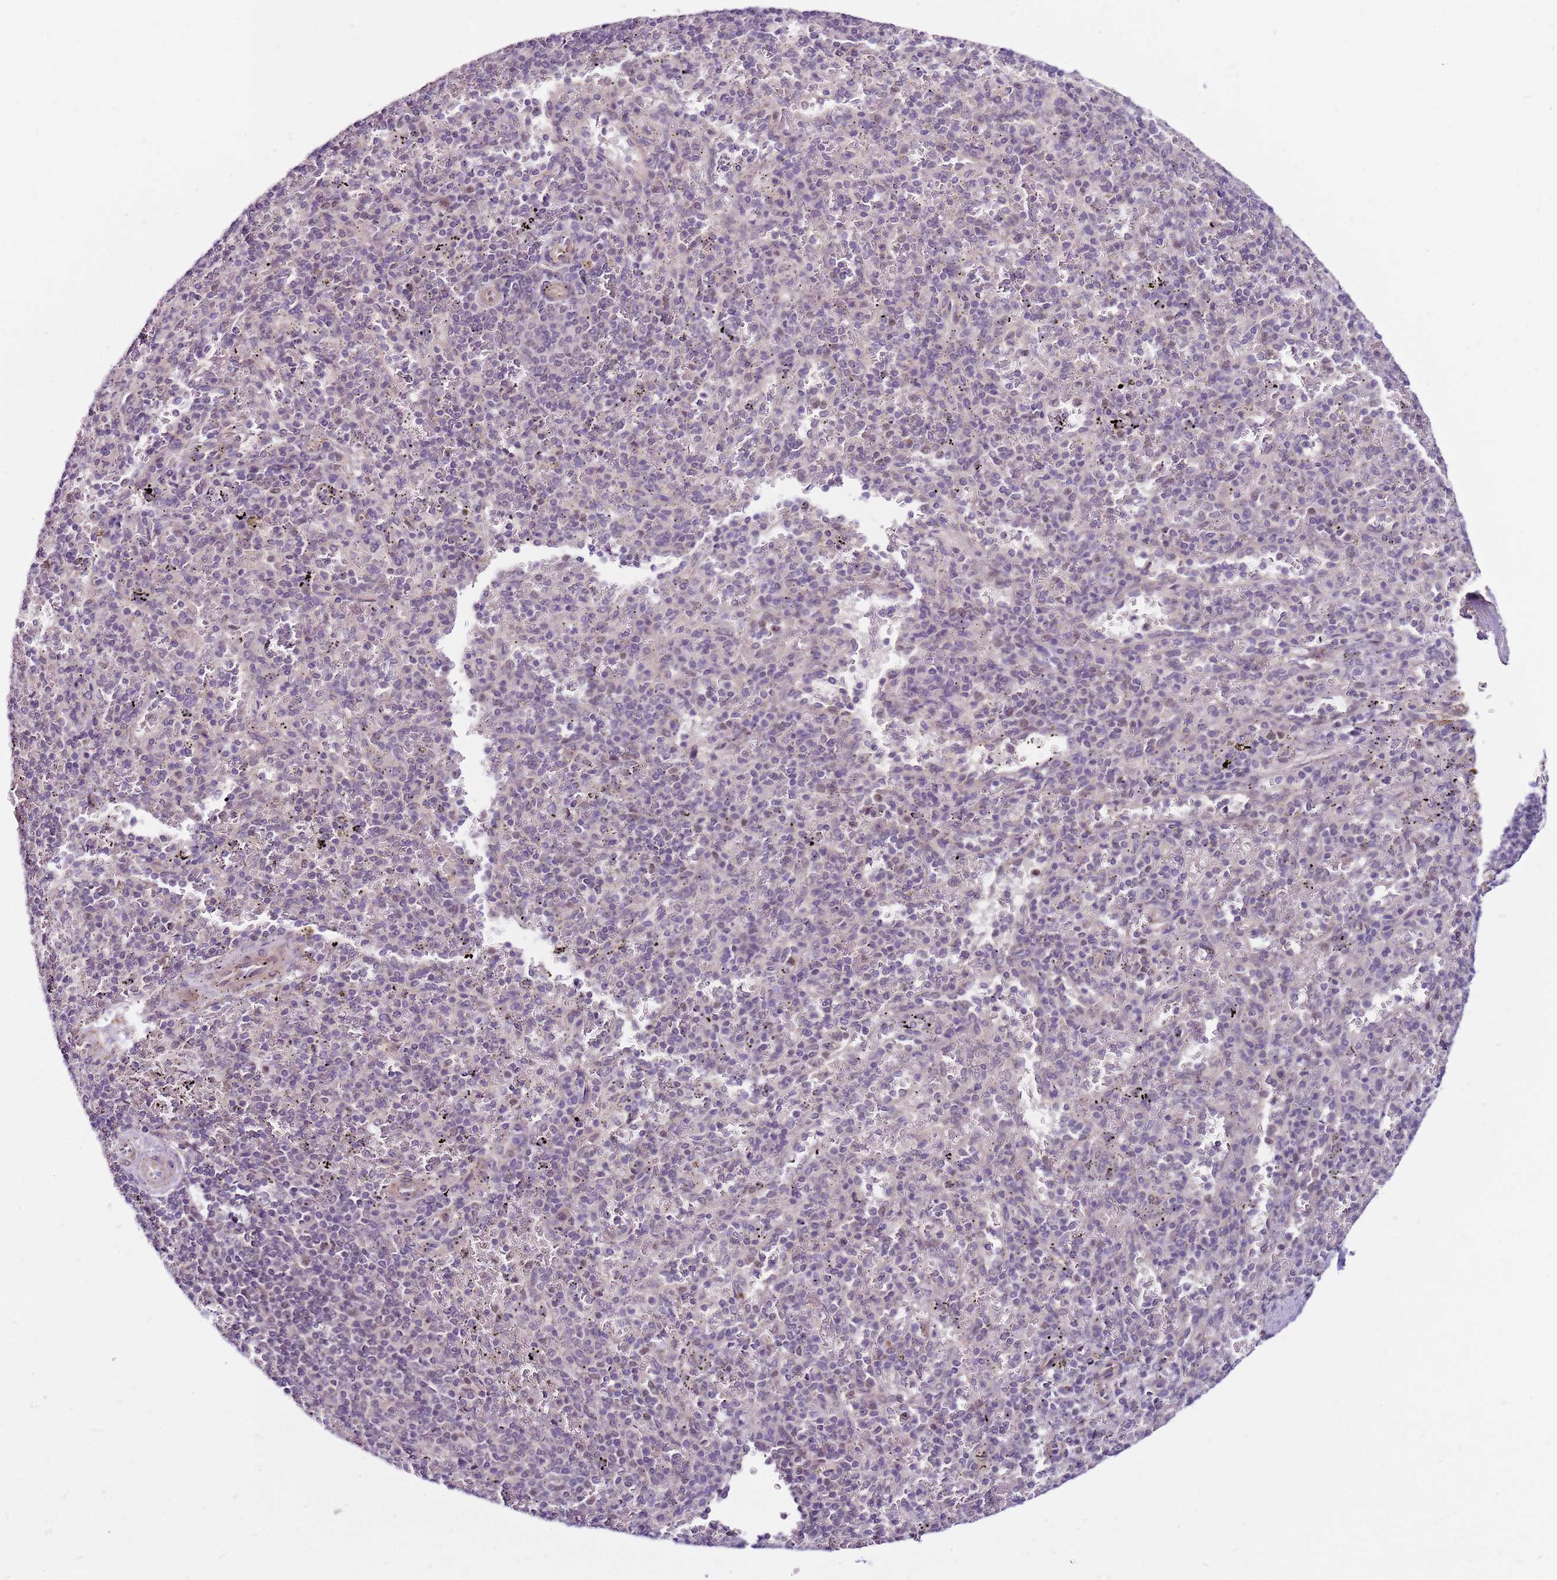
{"staining": {"intensity": "negative", "quantity": "none", "location": "none"}, "tissue": "spleen", "cell_type": "Cells in red pulp", "image_type": "normal", "snomed": [{"axis": "morphology", "description": "Normal tissue, NOS"}, {"axis": "topography", "description": "Spleen"}], "caption": "Spleen was stained to show a protein in brown. There is no significant expression in cells in red pulp.", "gene": "POLE3", "patient": {"sex": "male", "age": 82}}